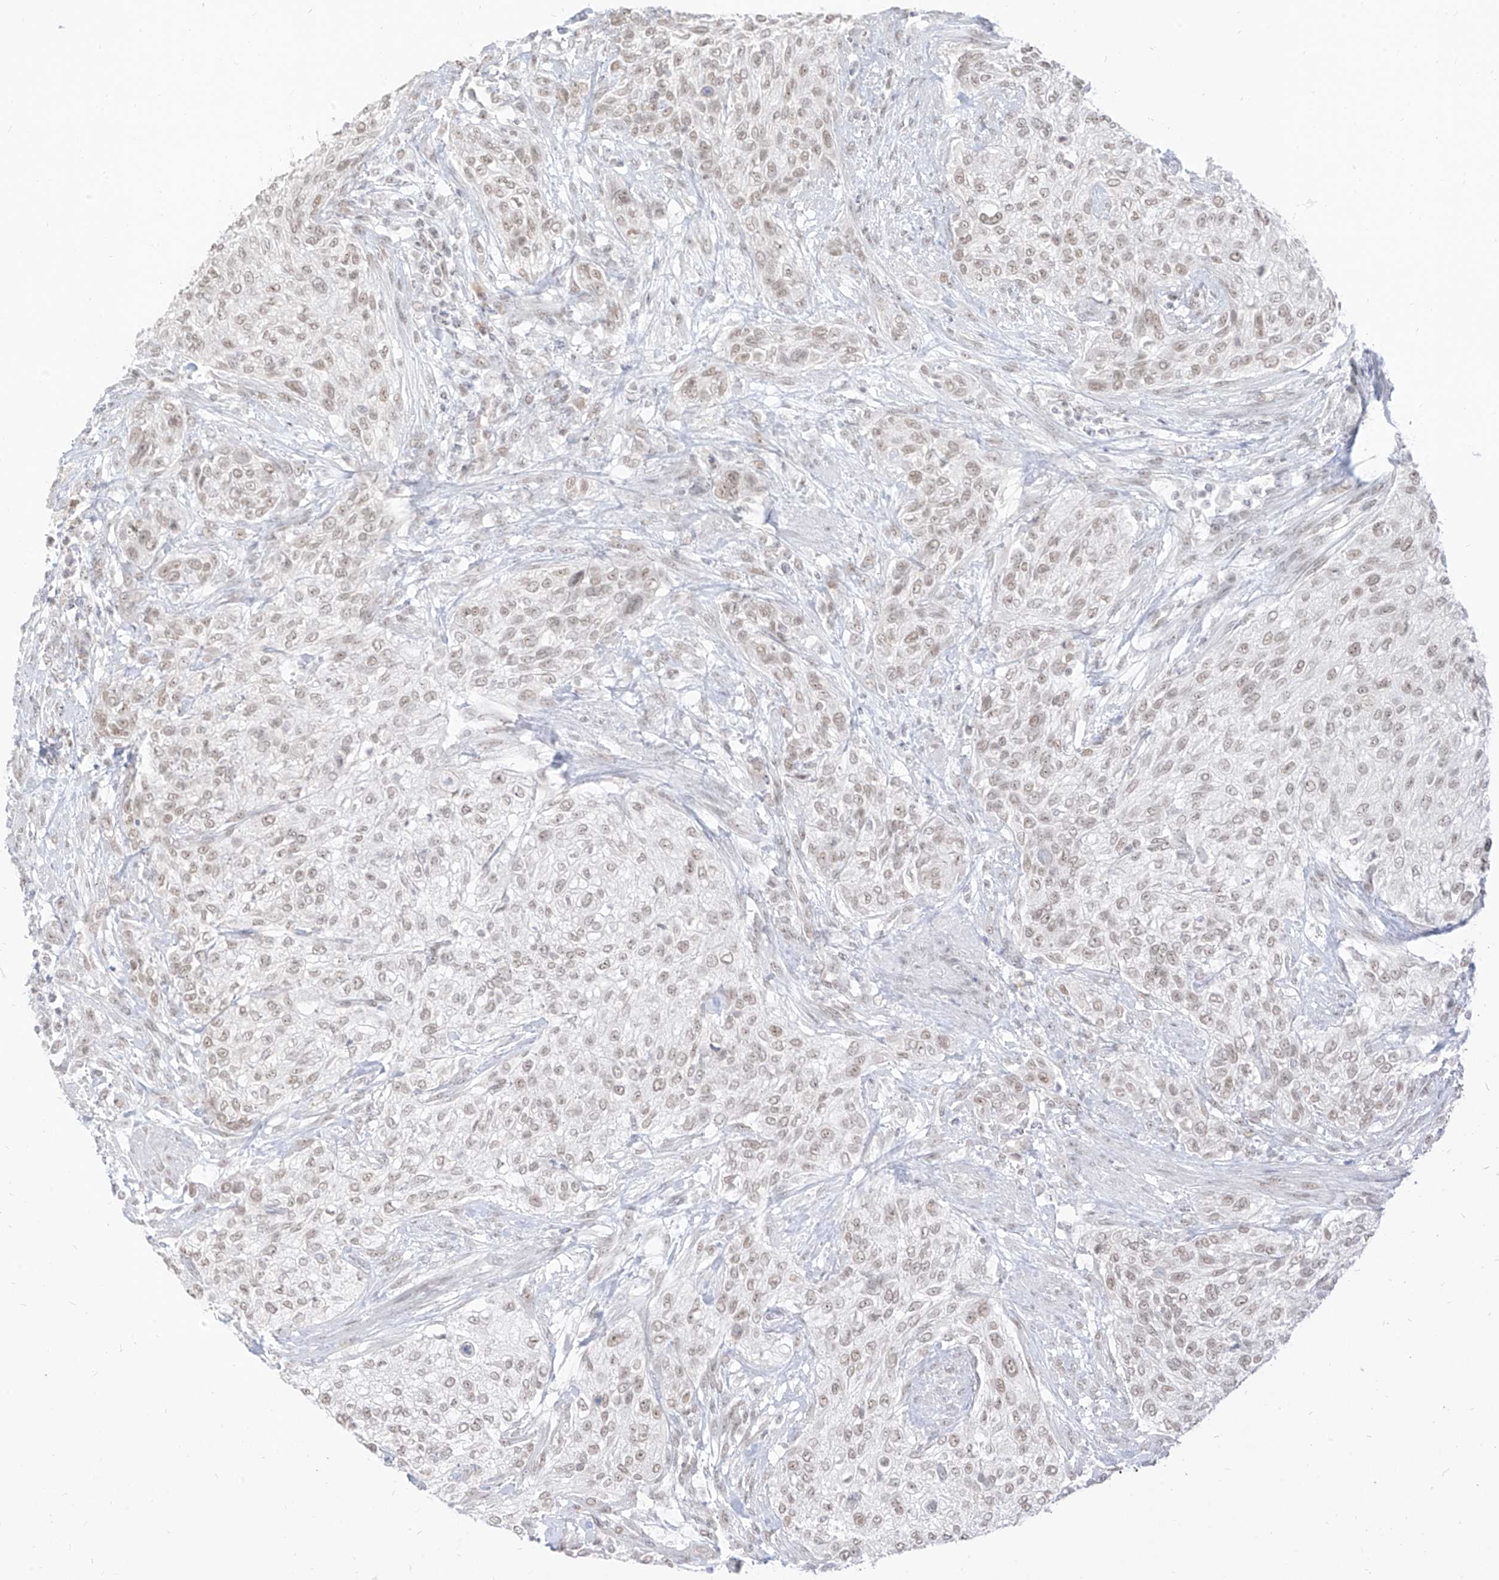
{"staining": {"intensity": "weak", "quantity": ">75%", "location": "nuclear"}, "tissue": "urothelial cancer", "cell_type": "Tumor cells", "image_type": "cancer", "snomed": [{"axis": "morphology", "description": "Urothelial carcinoma, High grade"}, {"axis": "topography", "description": "Urinary bladder"}], "caption": "A low amount of weak nuclear expression is seen in approximately >75% of tumor cells in high-grade urothelial carcinoma tissue.", "gene": "SUPT5H", "patient": {"sex": "male", "age": 35}}